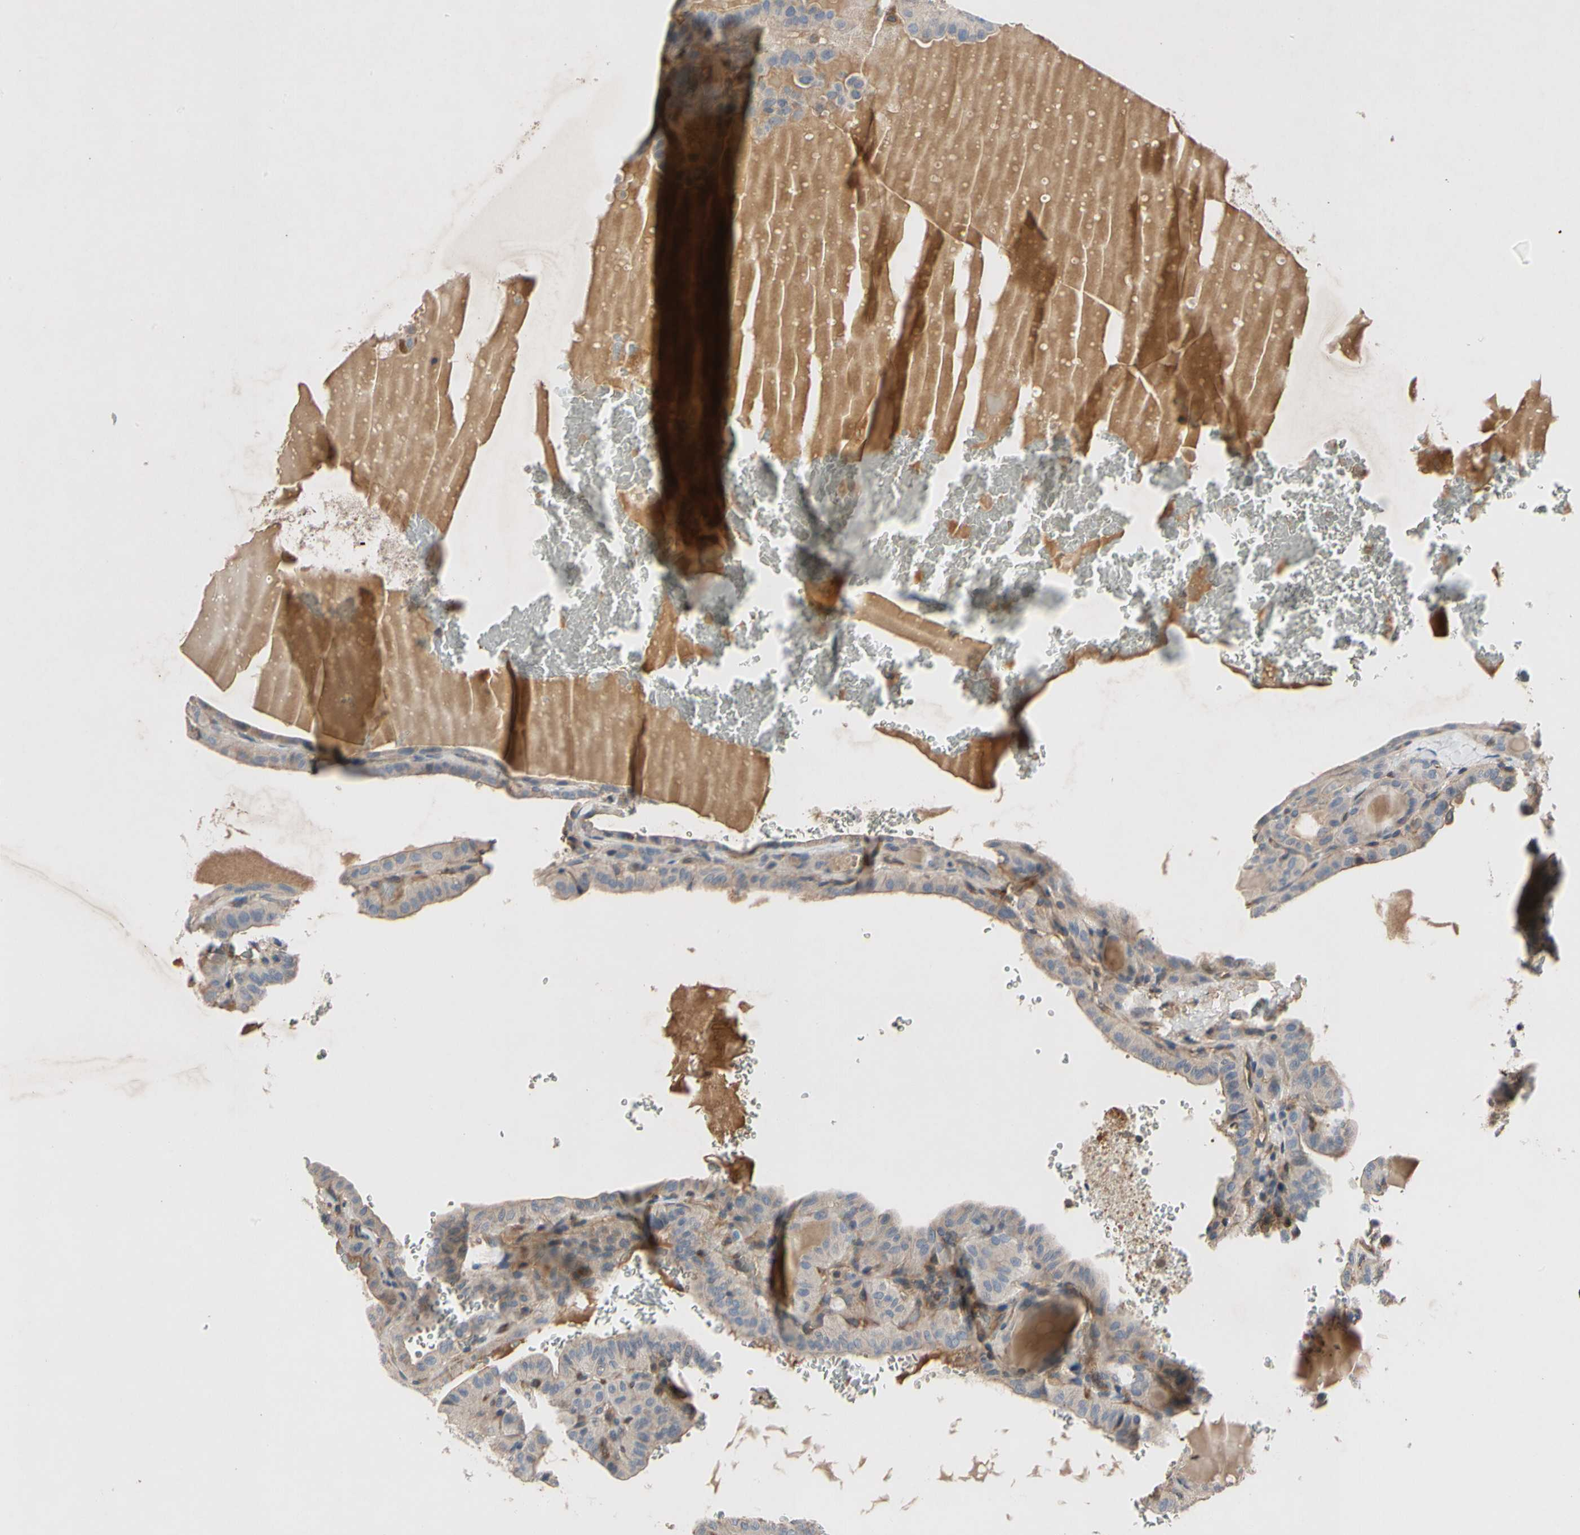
{"staining": {"intensity": "negative", "quantity": "none", "location": "none"}, "tissue": "thyroid cancer", "cell_type": "Tumor cells", "image_type": "cancer", "snomed": [{"axis": "morphology", "description": "Papillary adenocarcinoma, NOS"}, {"axis": "topography", "description": "Thyroid gland"}], "caption": "A micrograph of thyroid cancer stained for a protein exhibits no brown staining in tumor cells.", "gene": "CRTAC1", "patient": {"sex": "male", "age": 77}}